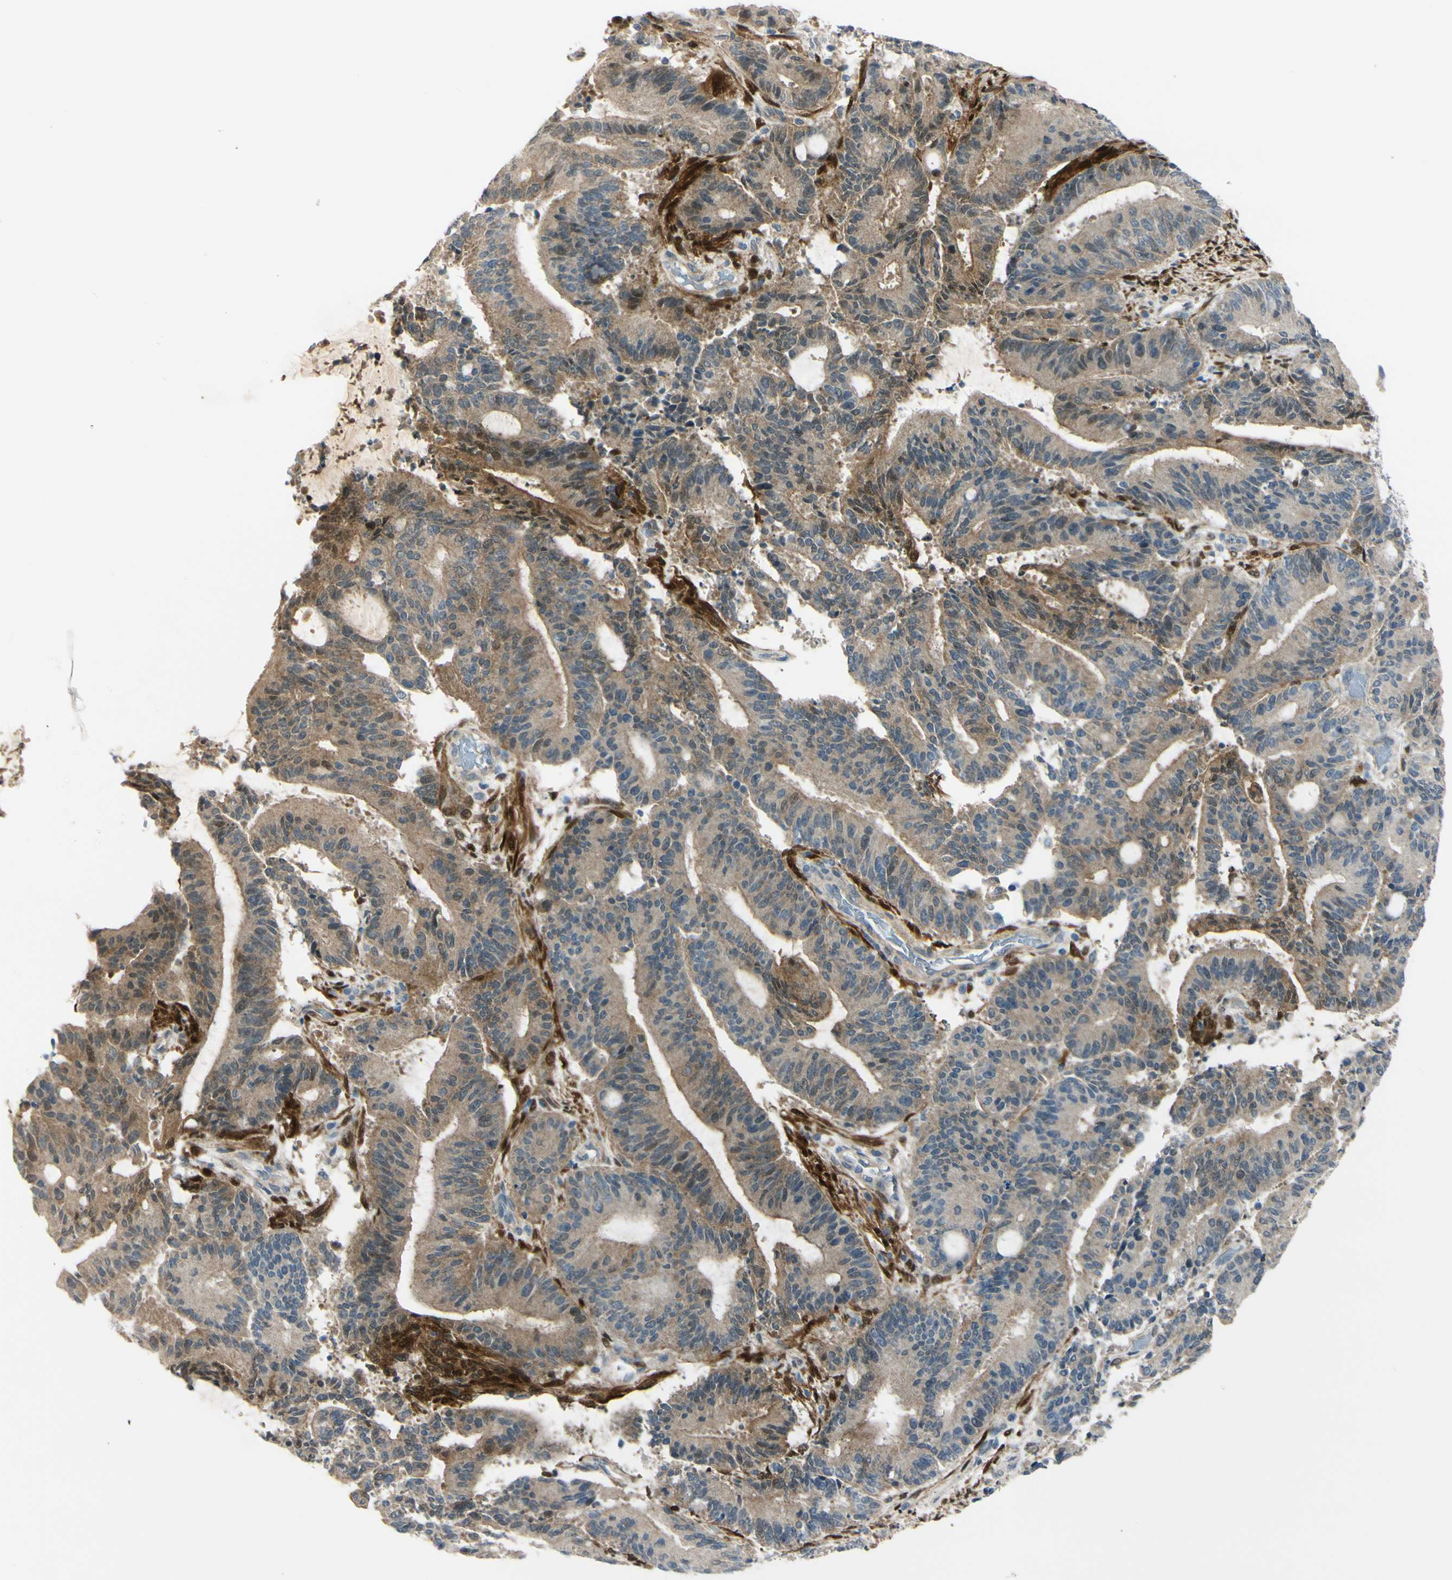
{"staining": {"intensity": "weak", "quantity": ">75%", "location": "cytoplasmic/membranous"}, "tissue": "liver cancer", "cell_type": "Tumor cells", "image_type": "cancer", "snomed": [{"axis": "morphology", "description": "Cholangiocarcinoma"}, {"axis": "topography", "description": "Liver"}], "caption": "Immunohistochemistry photomicrograph of cholangiocarcinoma (liver) stained for a protein (brown), which exhibits low levels of weak cytoplasmic/membranous expression in about >75% of tumor cells.", "gene": "FHL2", "patient": {"sex": "female", "age": 73}}